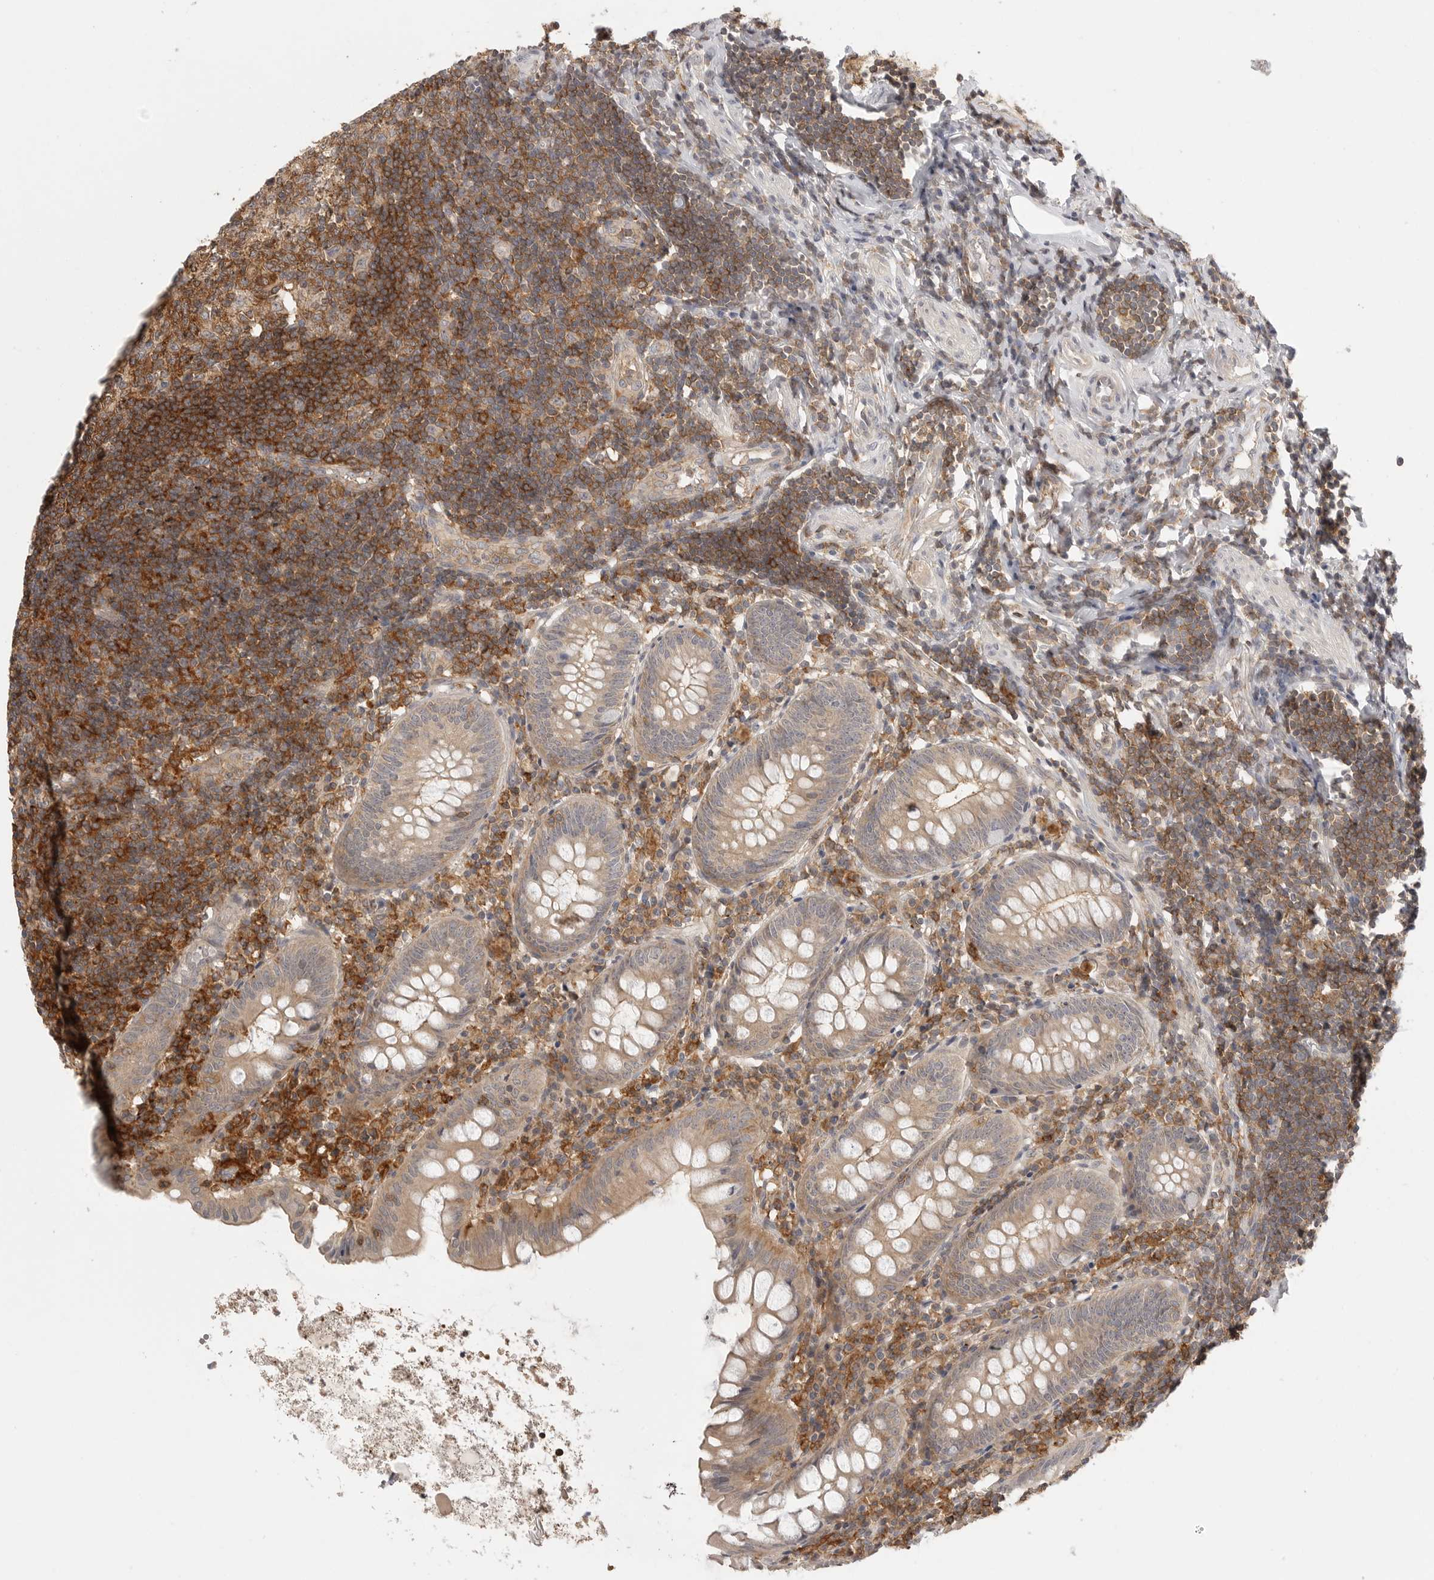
{"staining": {"intensity": "weak", "quantity": ">75%", "location": "cytoplasmic/membranous"}, "tissue": "appendix", "cell_type": "Glandular cells", "image_type": "normal", "snomed": [{"axis": "morphology", "description": "Normal tissue, NOS"}, {"axis": "topography", "description": "Appendix"}], "caption": "Benign appendix demonstrates weak cytoplasmic/membranous expression in about >75% of glandular cells, visualized by immunohistochemistry. The staining is performed using DAB brown chromogen to label protein expression. The nuclei are counter-stained blue using hematoxylin.", "gene": "DBNL", "patient": {"sex": "female", "age": 54}}